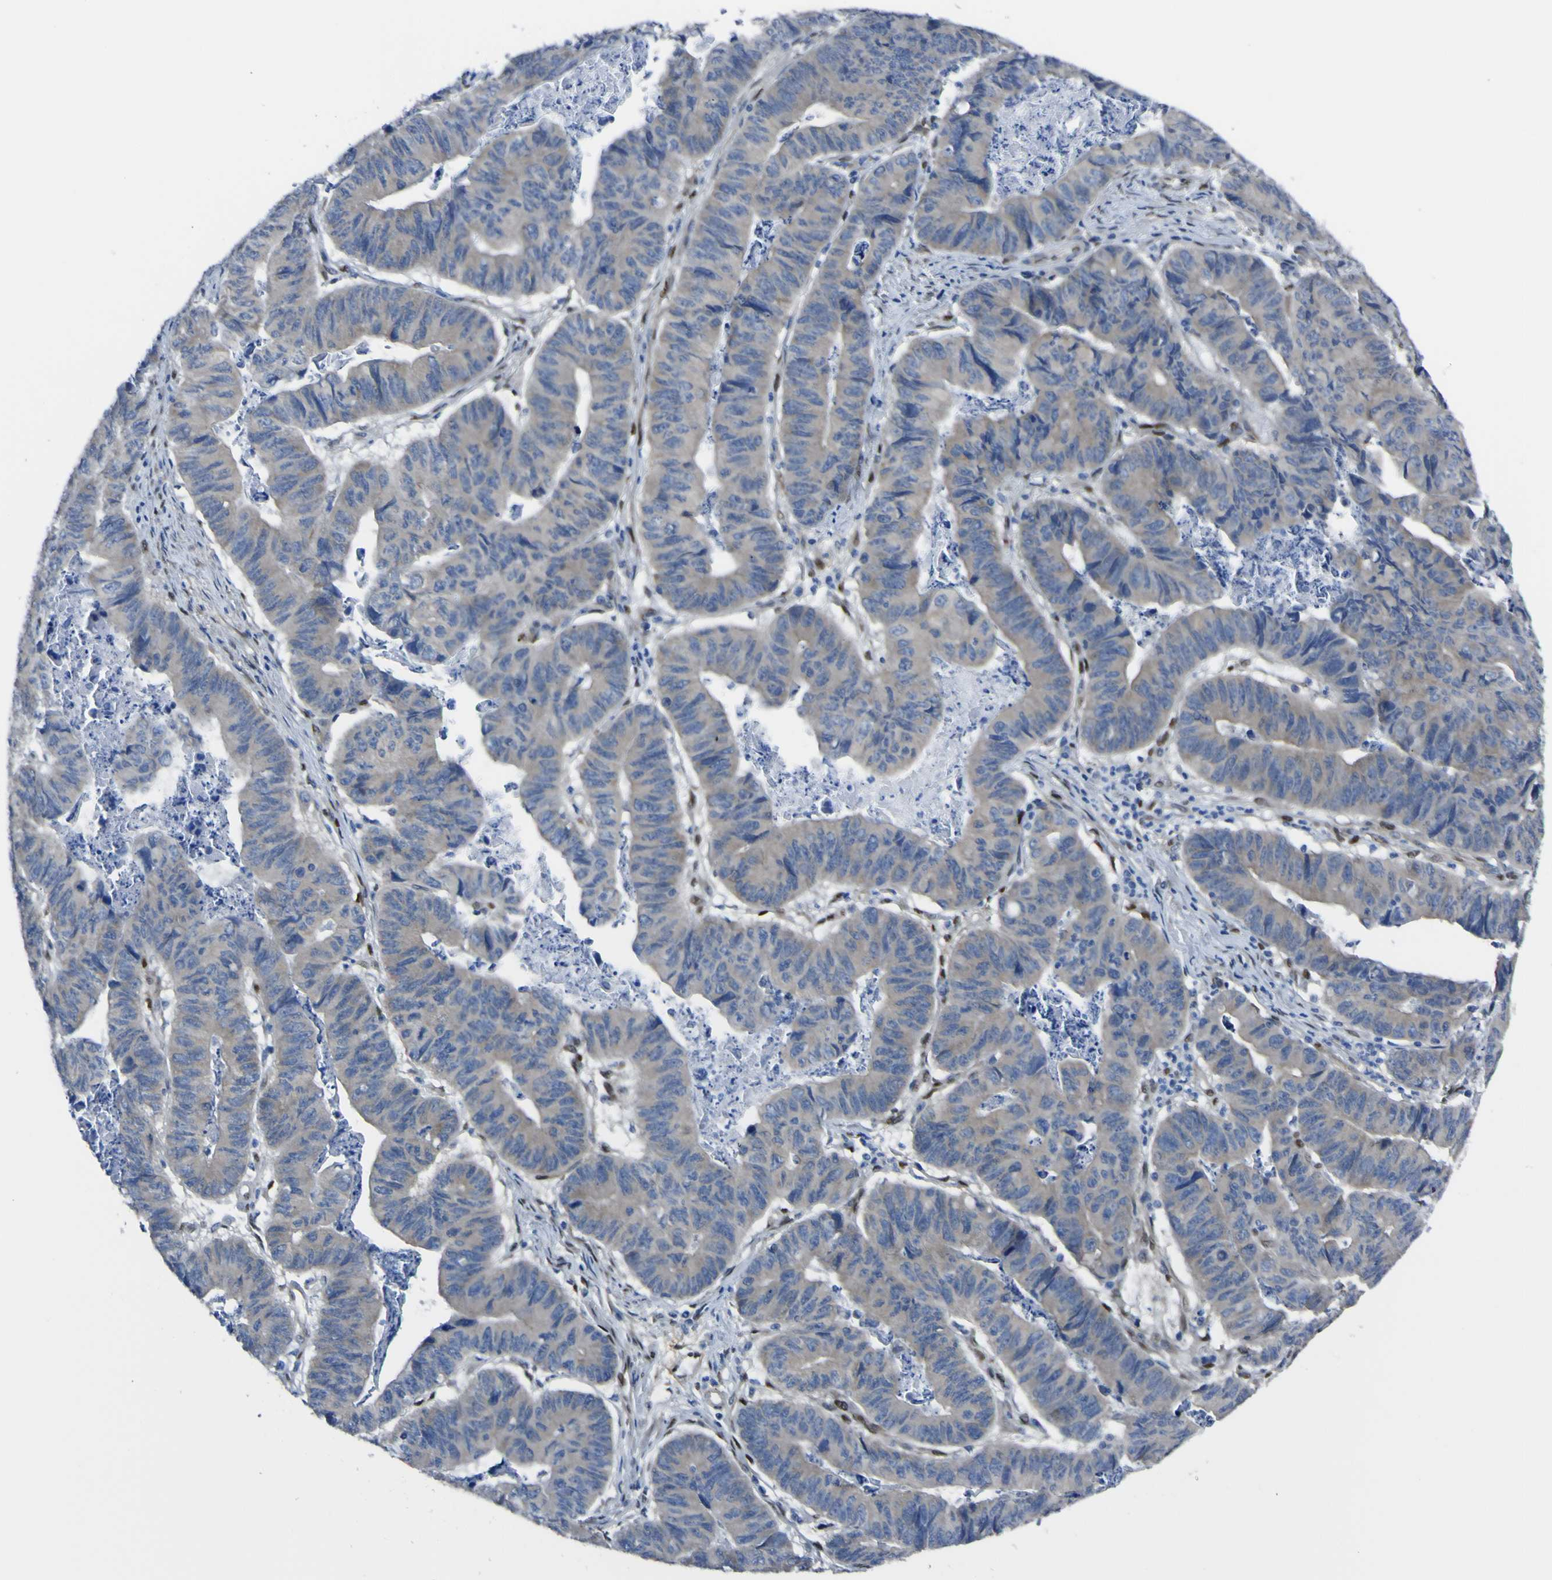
{"staining": {"intensity": "moderate", "quantity": ">75%", "location": "cytoplasmic/membranous"}, "tissue": "stomach cancer", "cell_type": "Tumor cells", "image_type": "cancer", "snomed": [{"axis": "morphology", "description": "Adenocarcinoma, NOS"}, {"axis": "topography", "description": "Stomach"}], "caption": "Stomach cancer stained with a brown dye demonstrates moderate cytoplasmic/membranous positive expression in approximately >75% of tumor cells.", "gene": "LRRN1", "patient": {"sex": "female", "age": 59}}